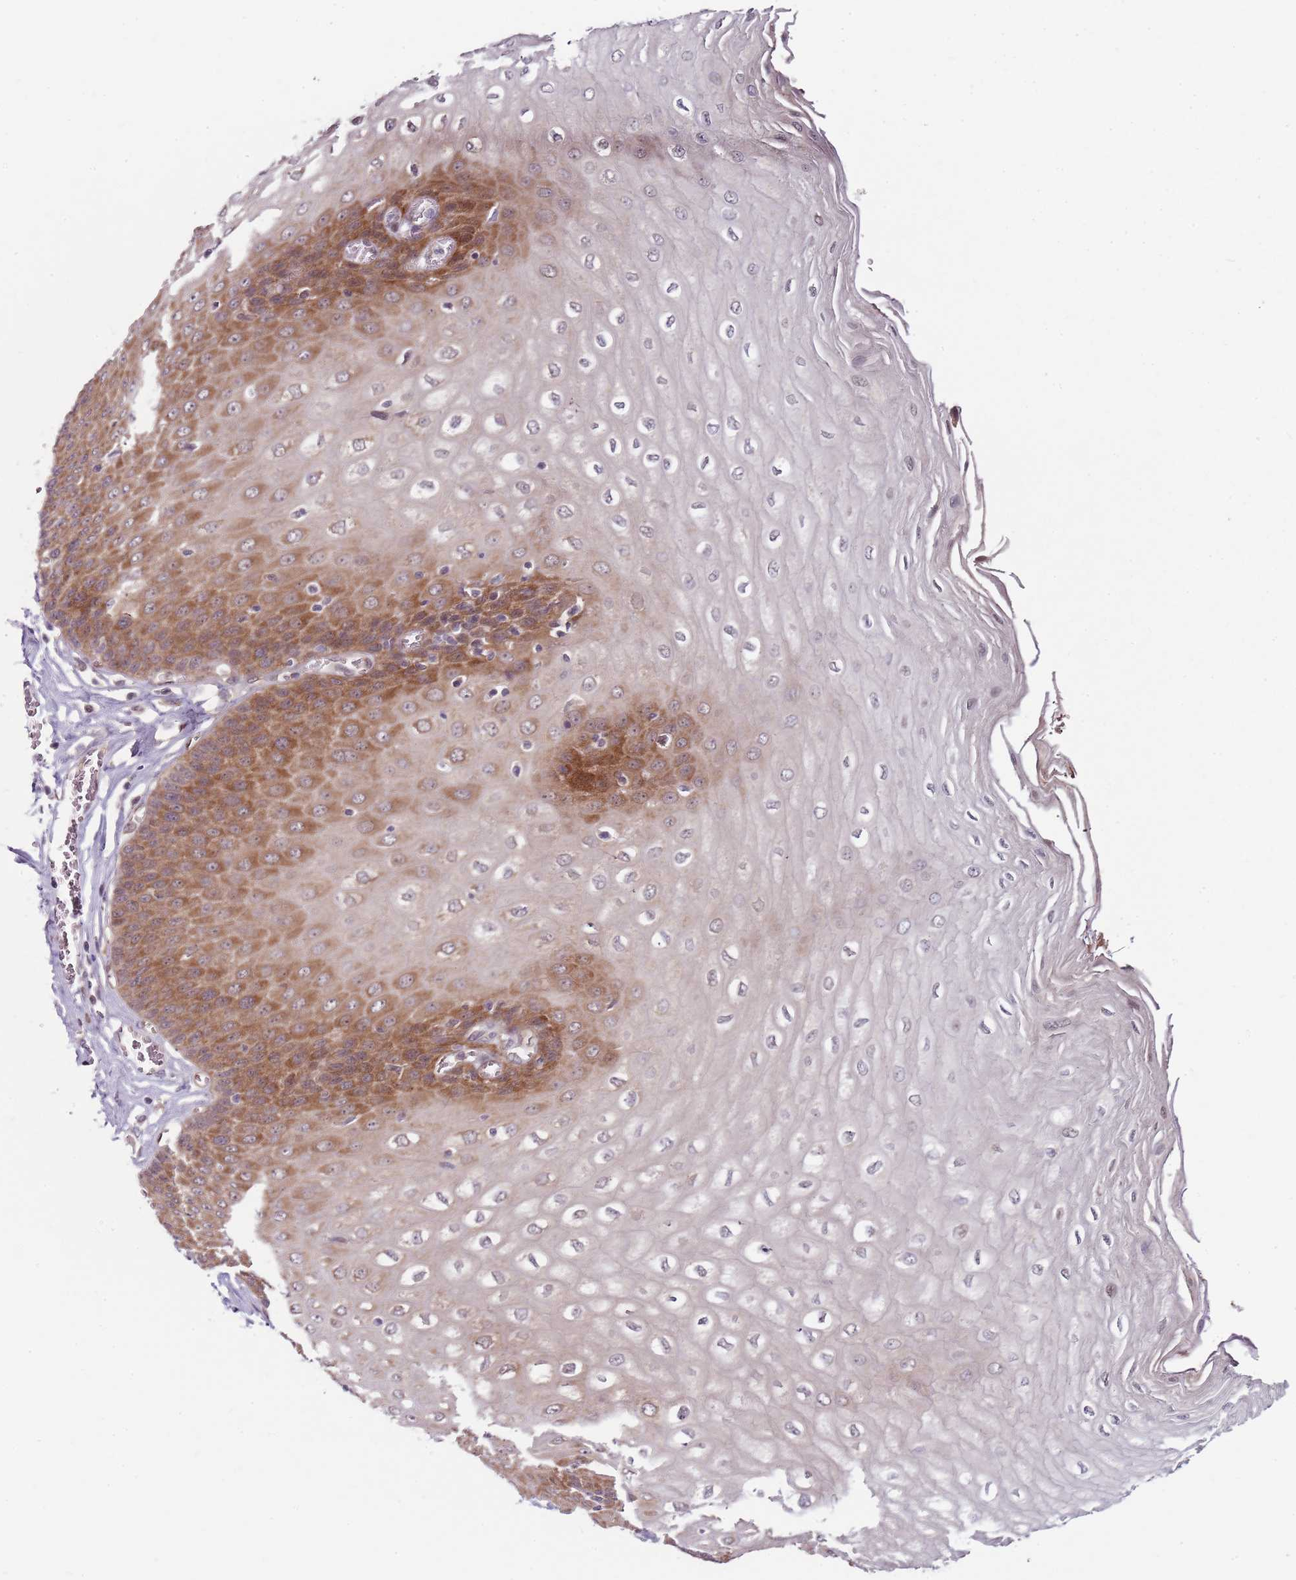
{"staining": {"intensity": "strong", "quantity": "25%-75%", "location": "cytoplasmic/membranous"}, "tissue": "esophagus", "cell_type": "Squamous epithelial cells", "image_type": "normal", "snomed": [{"axis": "morphology", "description": "Normal tissue, NOS"}, {"axis": "topography", "description": "Esophagus"}], "caption": "Protein expression analysis of normal human esophagus reveals strong cytoplasmic/membranous positivity in about 25%-75% of squamous epithelial cells. (IHC, brightfield microscopy, high magnification).", "gene": "FBXL22", "patient": {"sex": "male", "age": 60}}